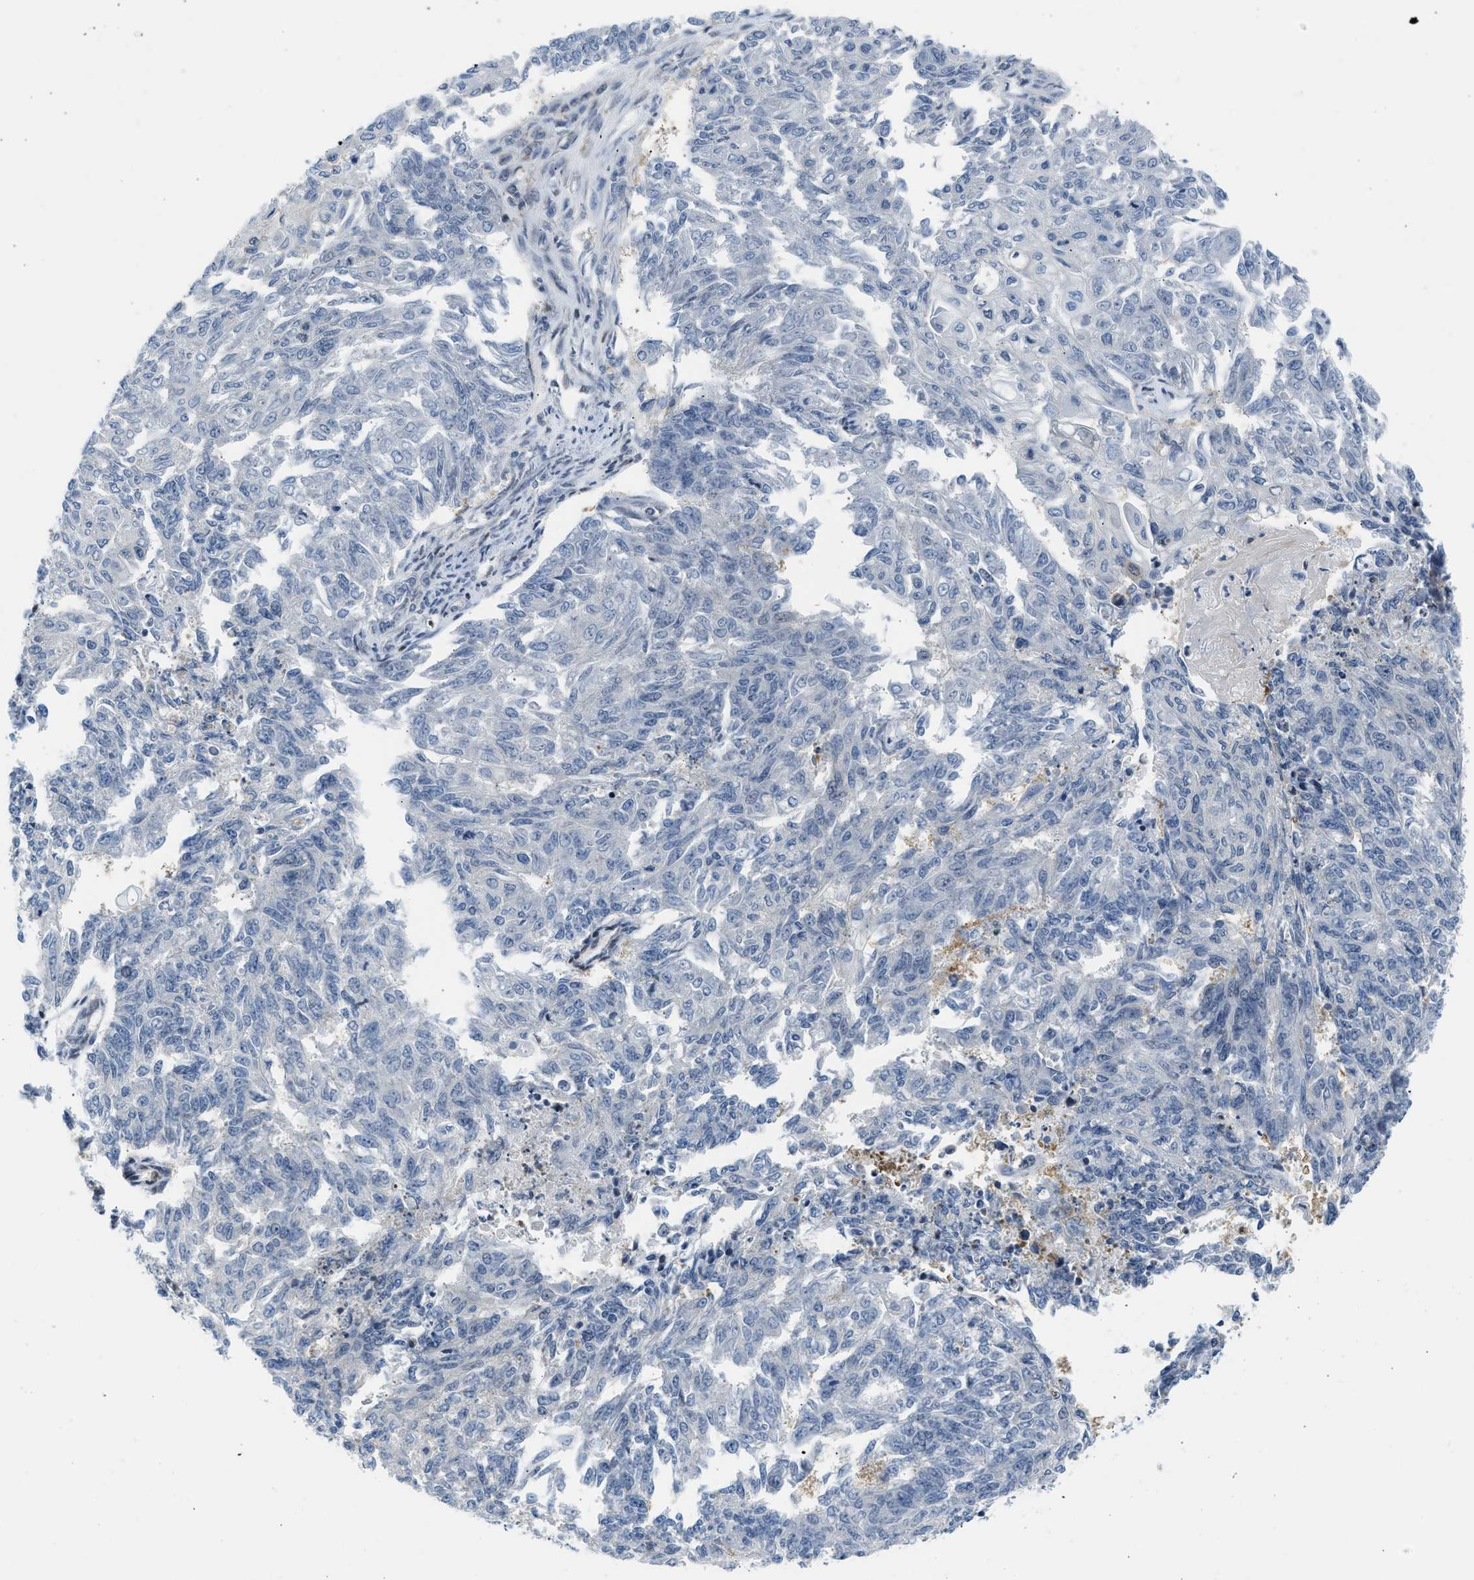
{"staining": {"intensity": "negative", "quantity": "none", "location": "none"}, "tissue": "endometrial cancer", "cell_type": "Tumor cells", "image_type": "cancer", "snomed": [{"axis": "morphology", "description": "Adenocarcinoma, NOS"}, {"axis": "topography", "description": "Endometrium"}], "caption": "Tumor cells show no significant protein expression in adenocarcinoma (endometrial). Nuclei are stained in blue.", "gene": "OLIG3", "patient": {"sex": "female", "age": 32}}